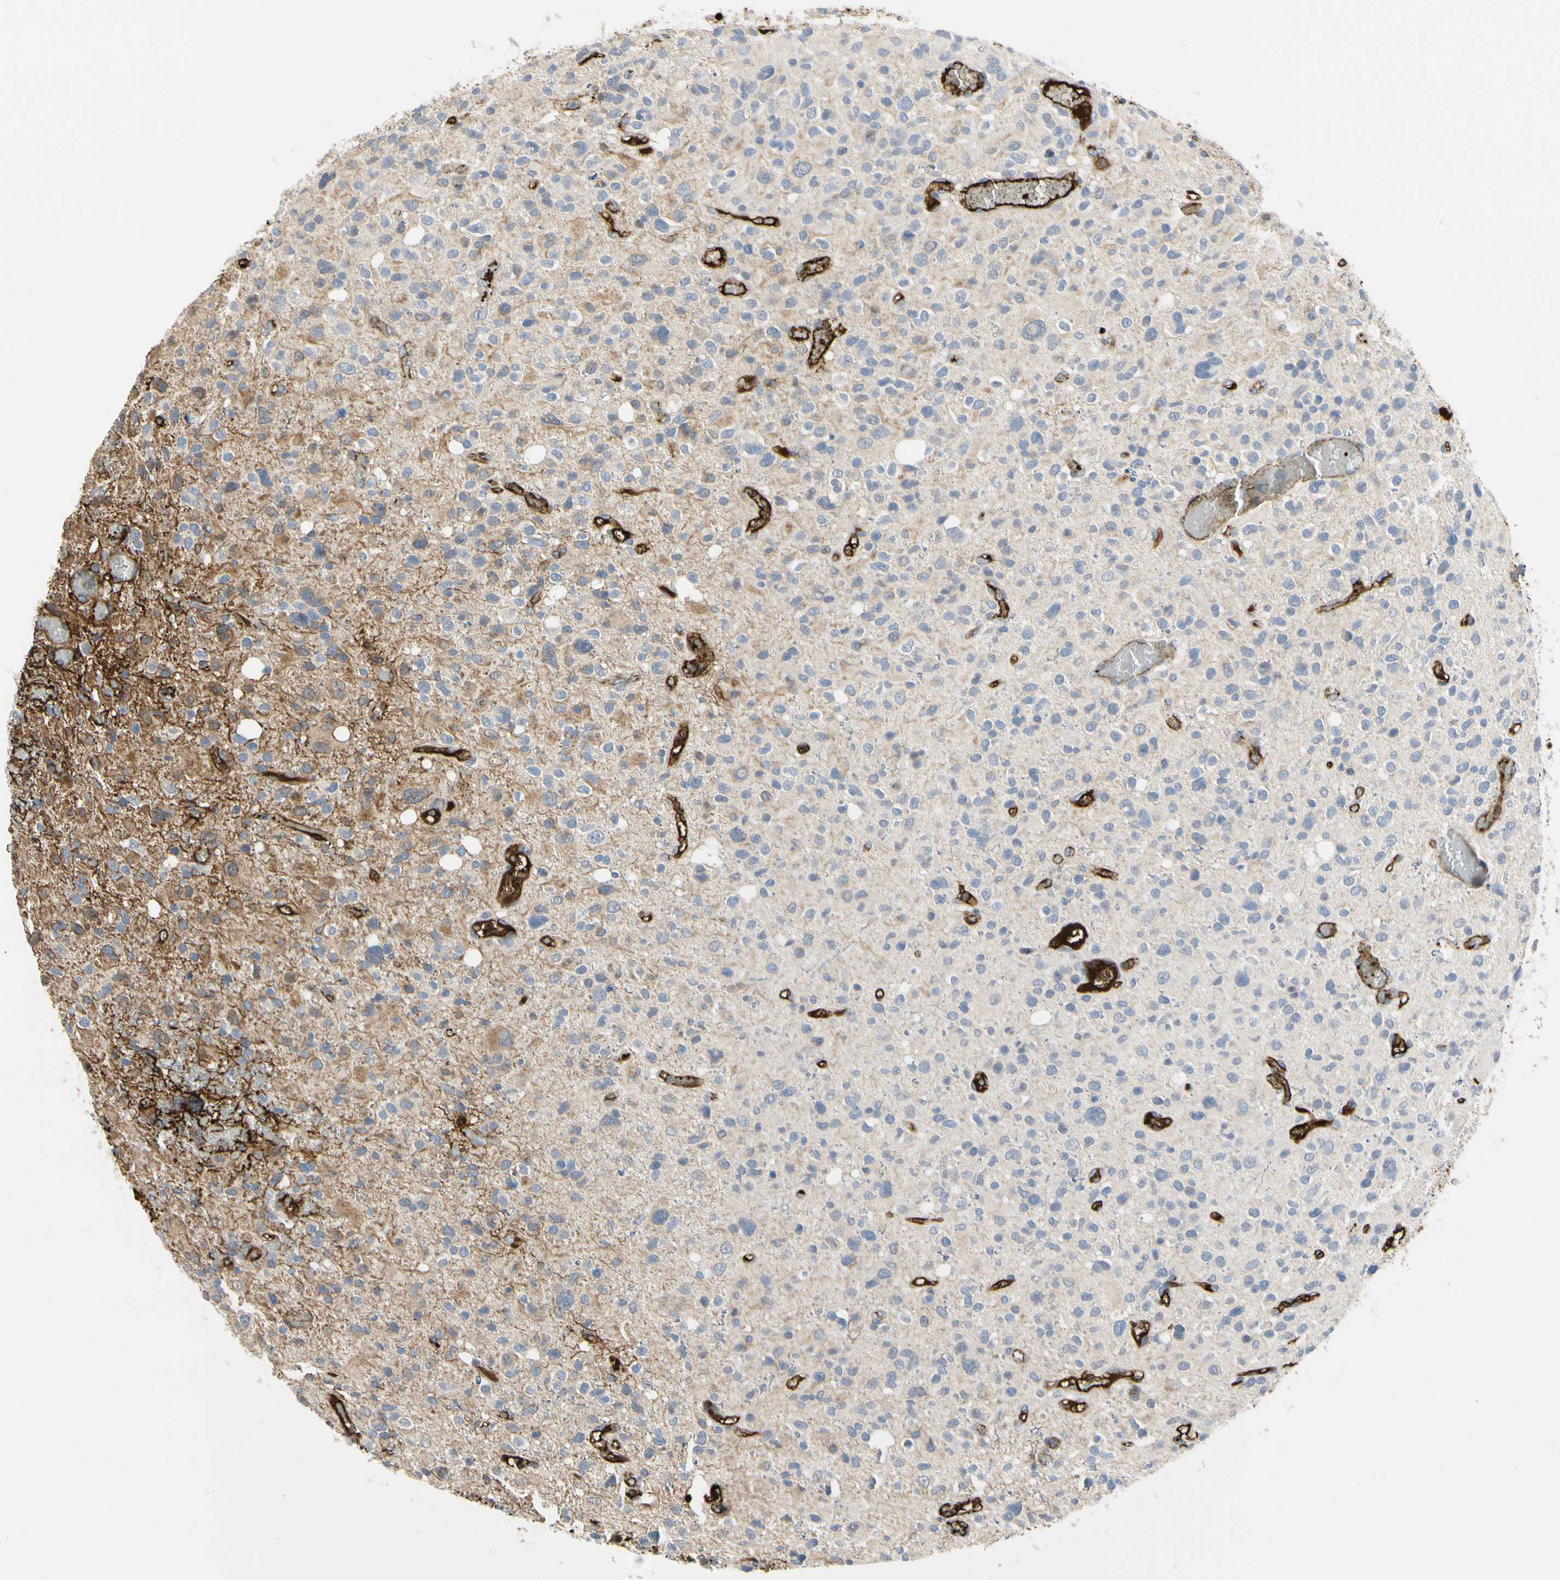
{"staining": {"intensity": "weak", "quantity": "25%-75%", "location": "cytoplasmic/membranous"}, "tissue": "glioma", "cell_type": "Tumor cells", "image_type": "cancer", "snomed": [{"axis": "morphology", "description": "Glioma, malignant, High grade"}, {"axis": "topography", "description": "Brain"}], "caption": "A brown stain highlights weak cytoplasmic/membranous expression of a protein in malignant glioma (high-grade) tumor cells.", "gene": "FGB", "patient": {"sex": "male", "age": 48}}